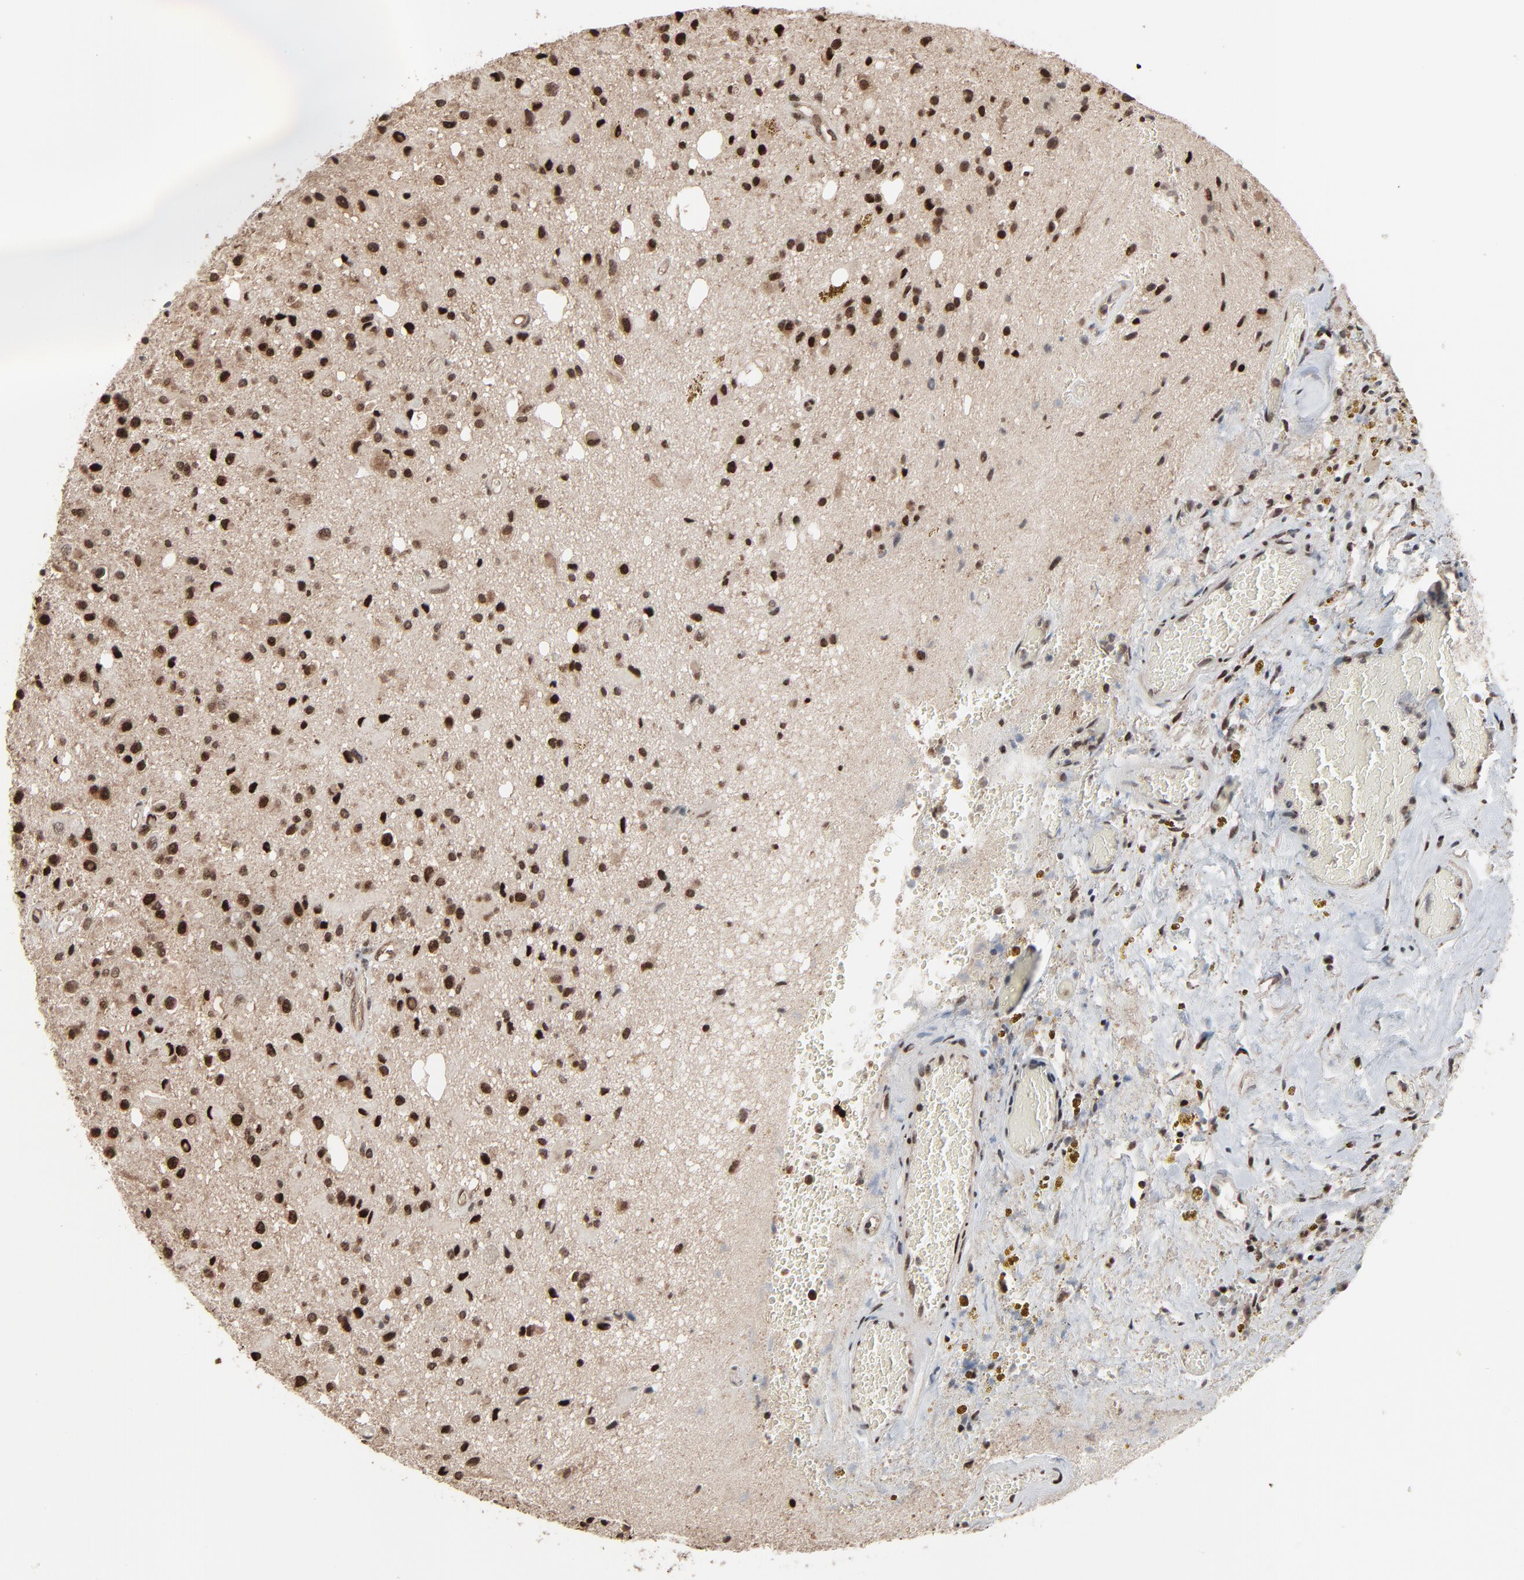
{"staining": {"intensity": "strong", "quantity": ">75%", "location": "cytoplasmic/membranous,nuclear"}, "tissue": "glioma", "cell_type": "Tumor cells", "image_type": "cancer", "snomed": [{"axis": "morphology", "description": "Glioma, malignant, Low grade"}, {"axis": "topography", "description": "Brain"}], "caption": "Immunohistochemical staining of human low-grade glioma (malignant) reveals high levels of strong cytoplasmic/membranous and nuclear expression in about >75% of tumor cells.", "gene": "MEIS2", "patient": {"sex": "male", "age": 58}}